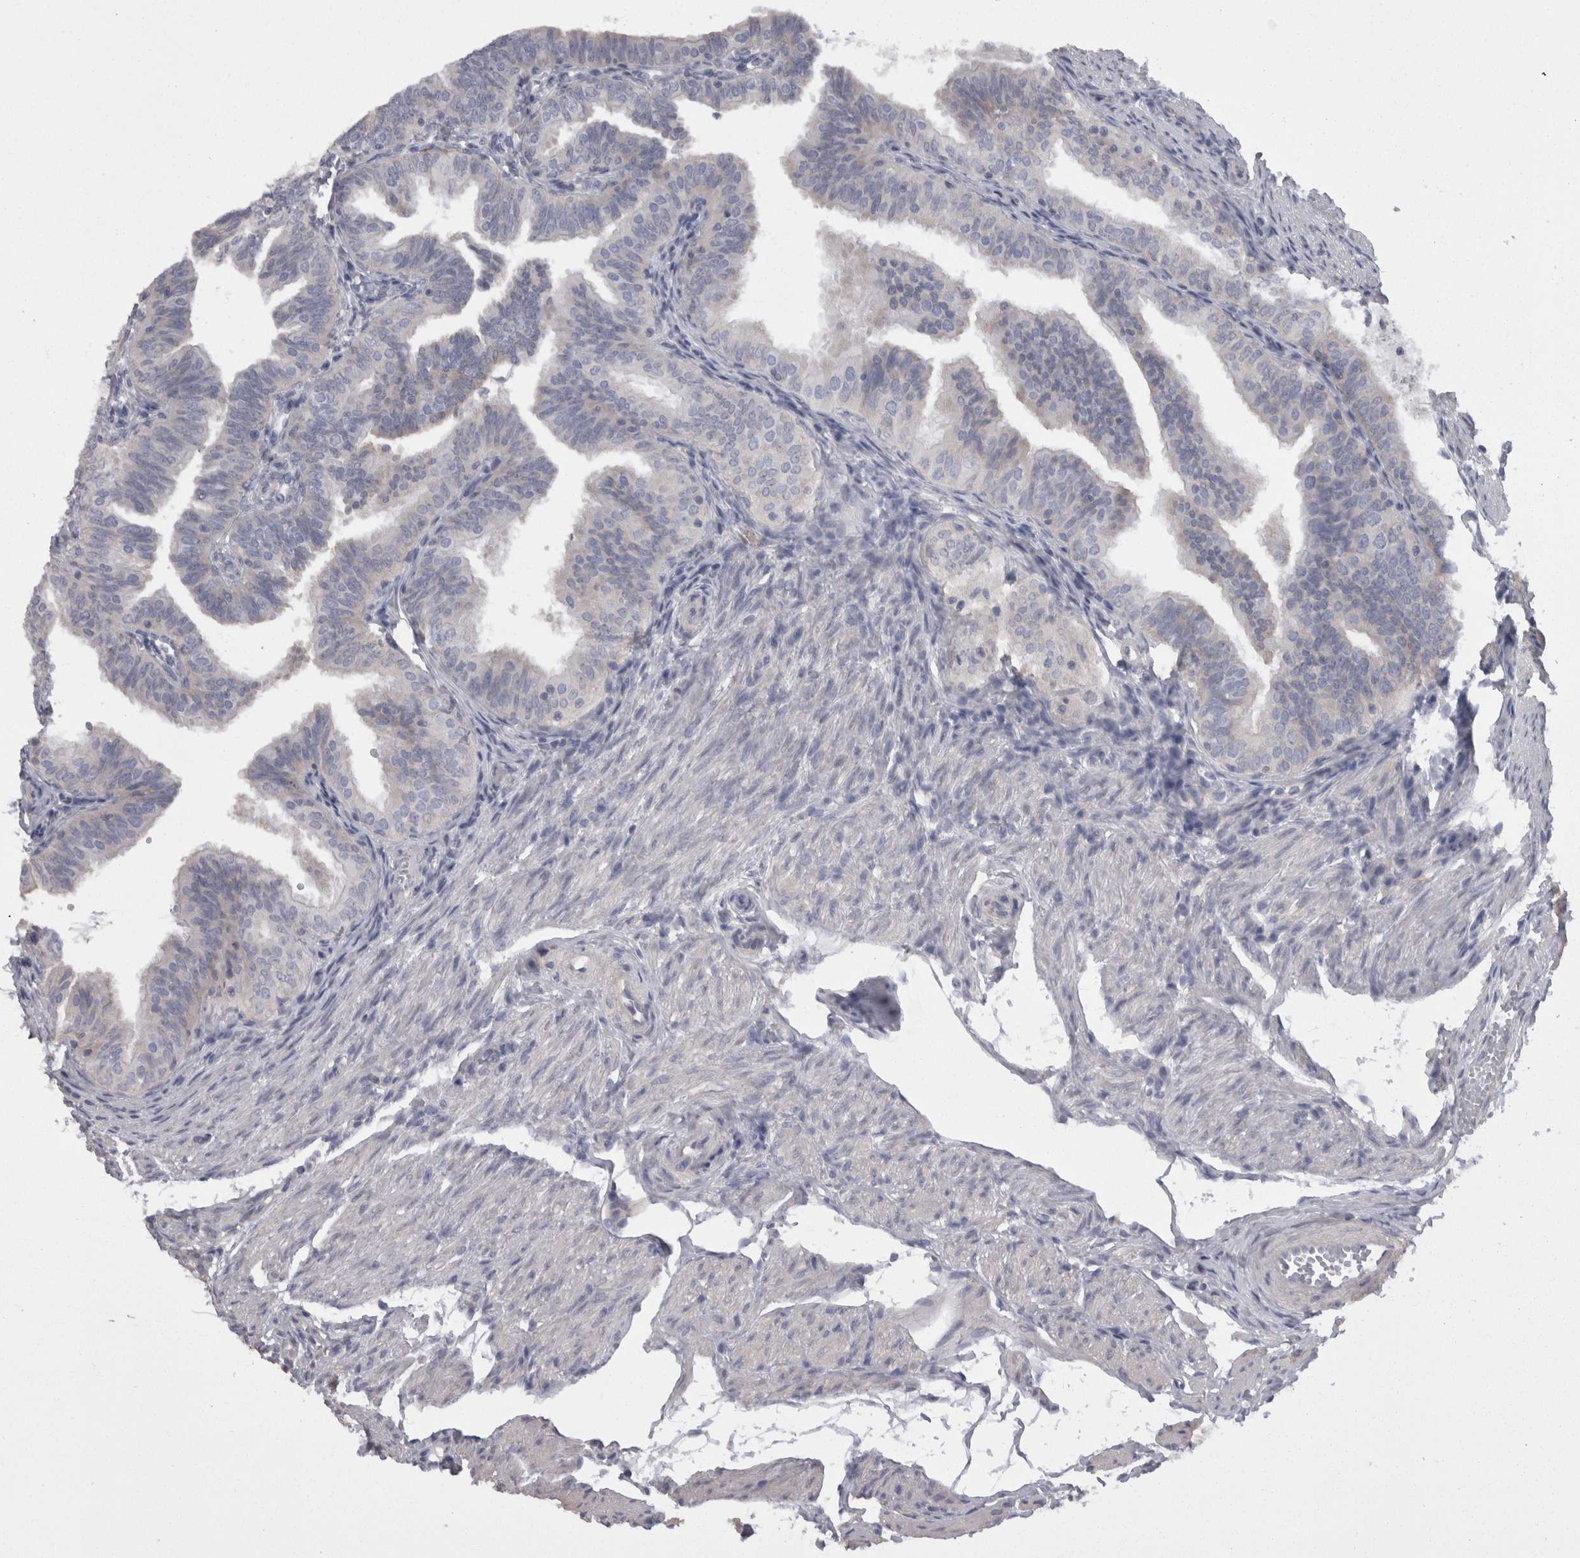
{"staining": {"intensity": "negative", "quantity": "none", "location": "none"}, "tissue": "fallopian tube", "cell_type": "Glandular cells", "image_type": "normal", "snomed": [{"axis": "morphology", "description": "Normal tissue, NOS"}, {"axis": "topography", "description": "Fallopian tube"}], "caption": "There is no significant staining in glandular cells of fallopian tube. (DAB (3,3'-diaminobenzidine) immunohistochemistry (IHC) visualized using brightfield microscopy, high magnification).", "gene": "CAMK2D", "patient": {"sex": "female", "age": 35}}